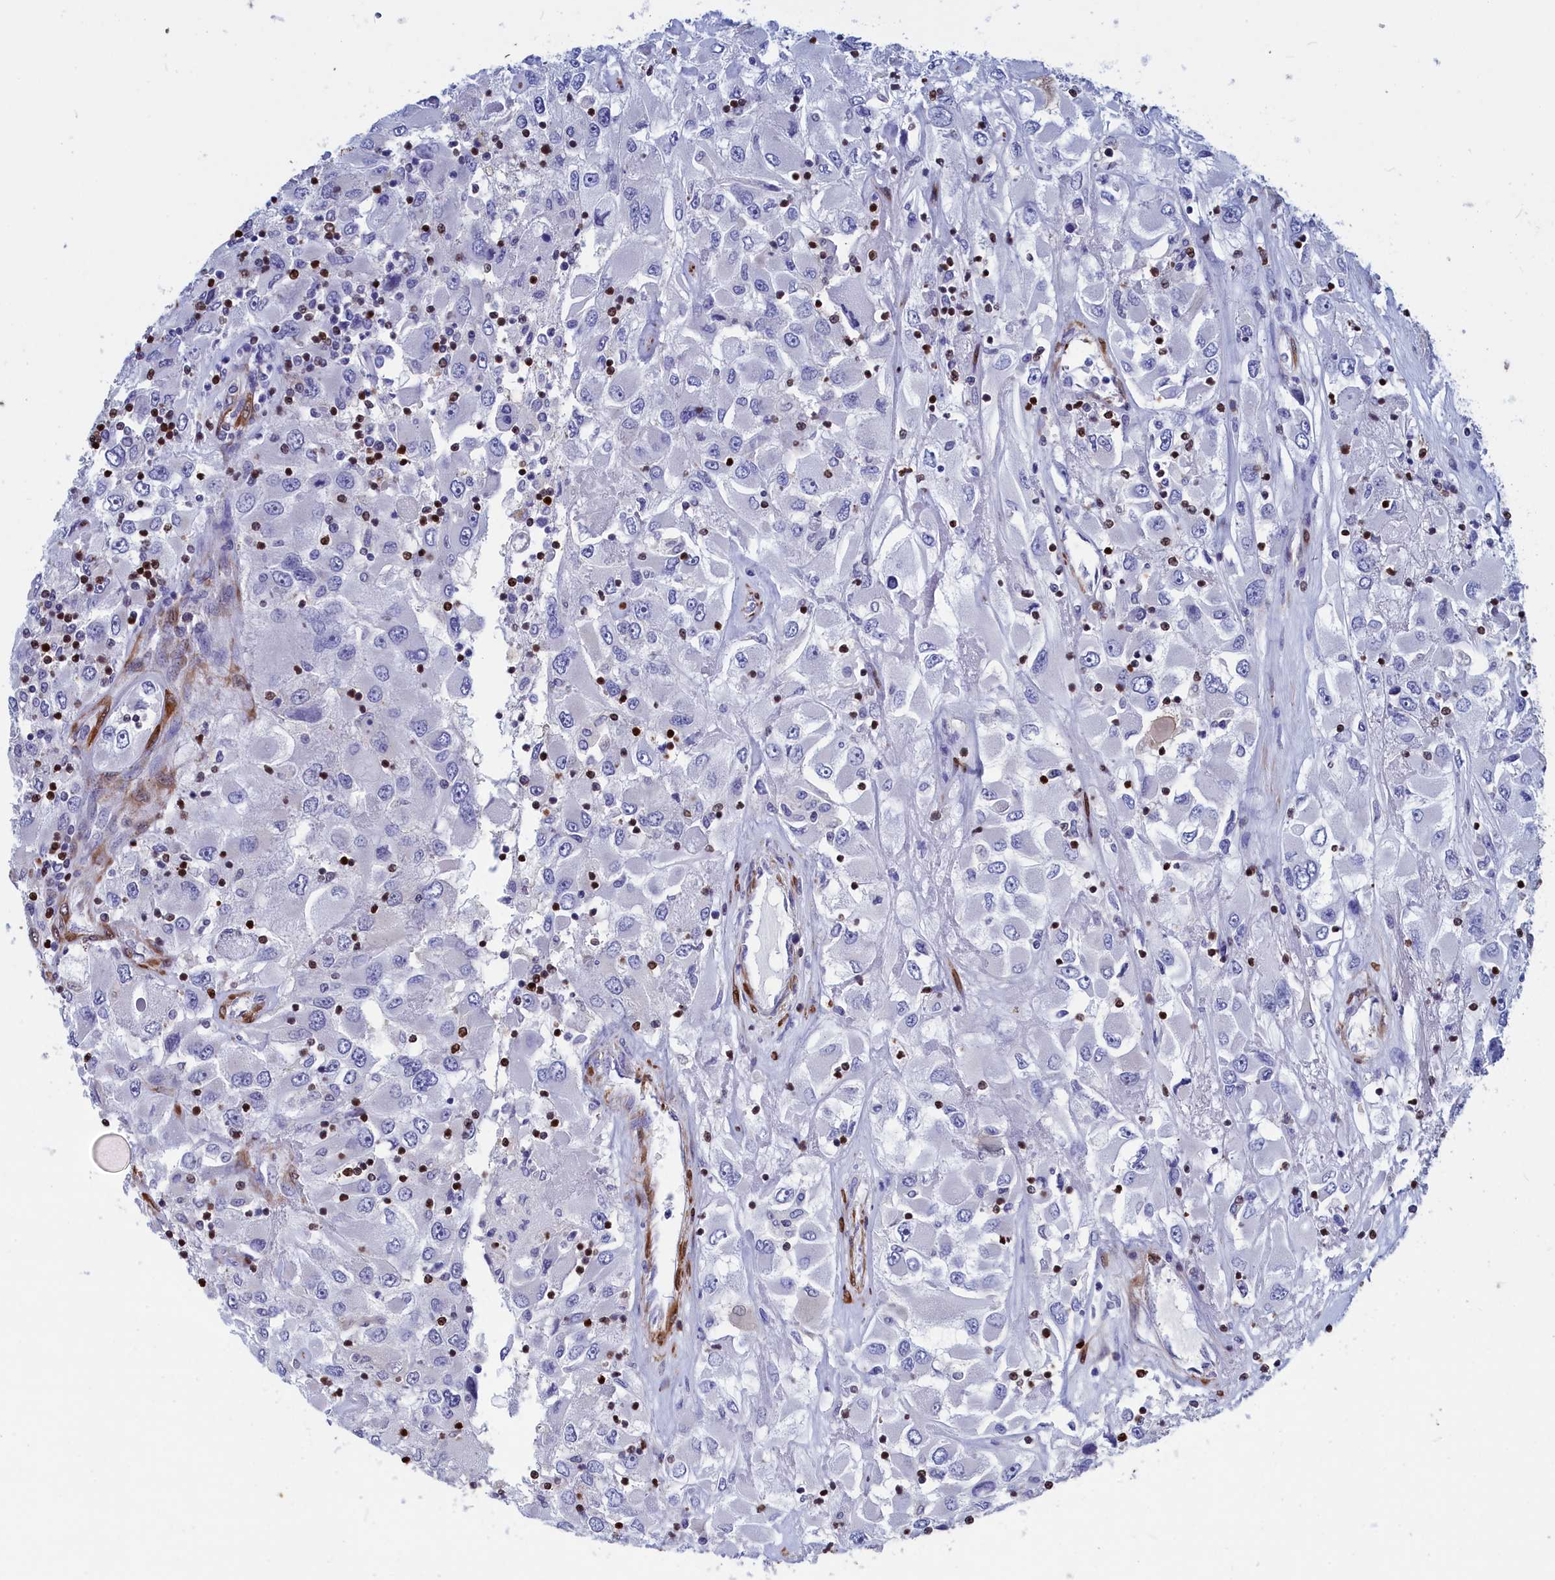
{"staining": {"intensity": "negative", "quantity": "none", "location": "none"}, "tissue": "renal cancer", "cell_type": "Tumor cells", "image_type": "cancer", "snomed": [{"axis": "morphology", "description": "Adenocarcinoma, NOS"}, {"axis": "topography", "description": "Kidney"}], "caption": "DAB immunohistochemical staining of renal adenocarcinoma shows no significant staining in tumor cells.", "gene": "CRIP1", "patient": {"sex": "female", "age": 52}}